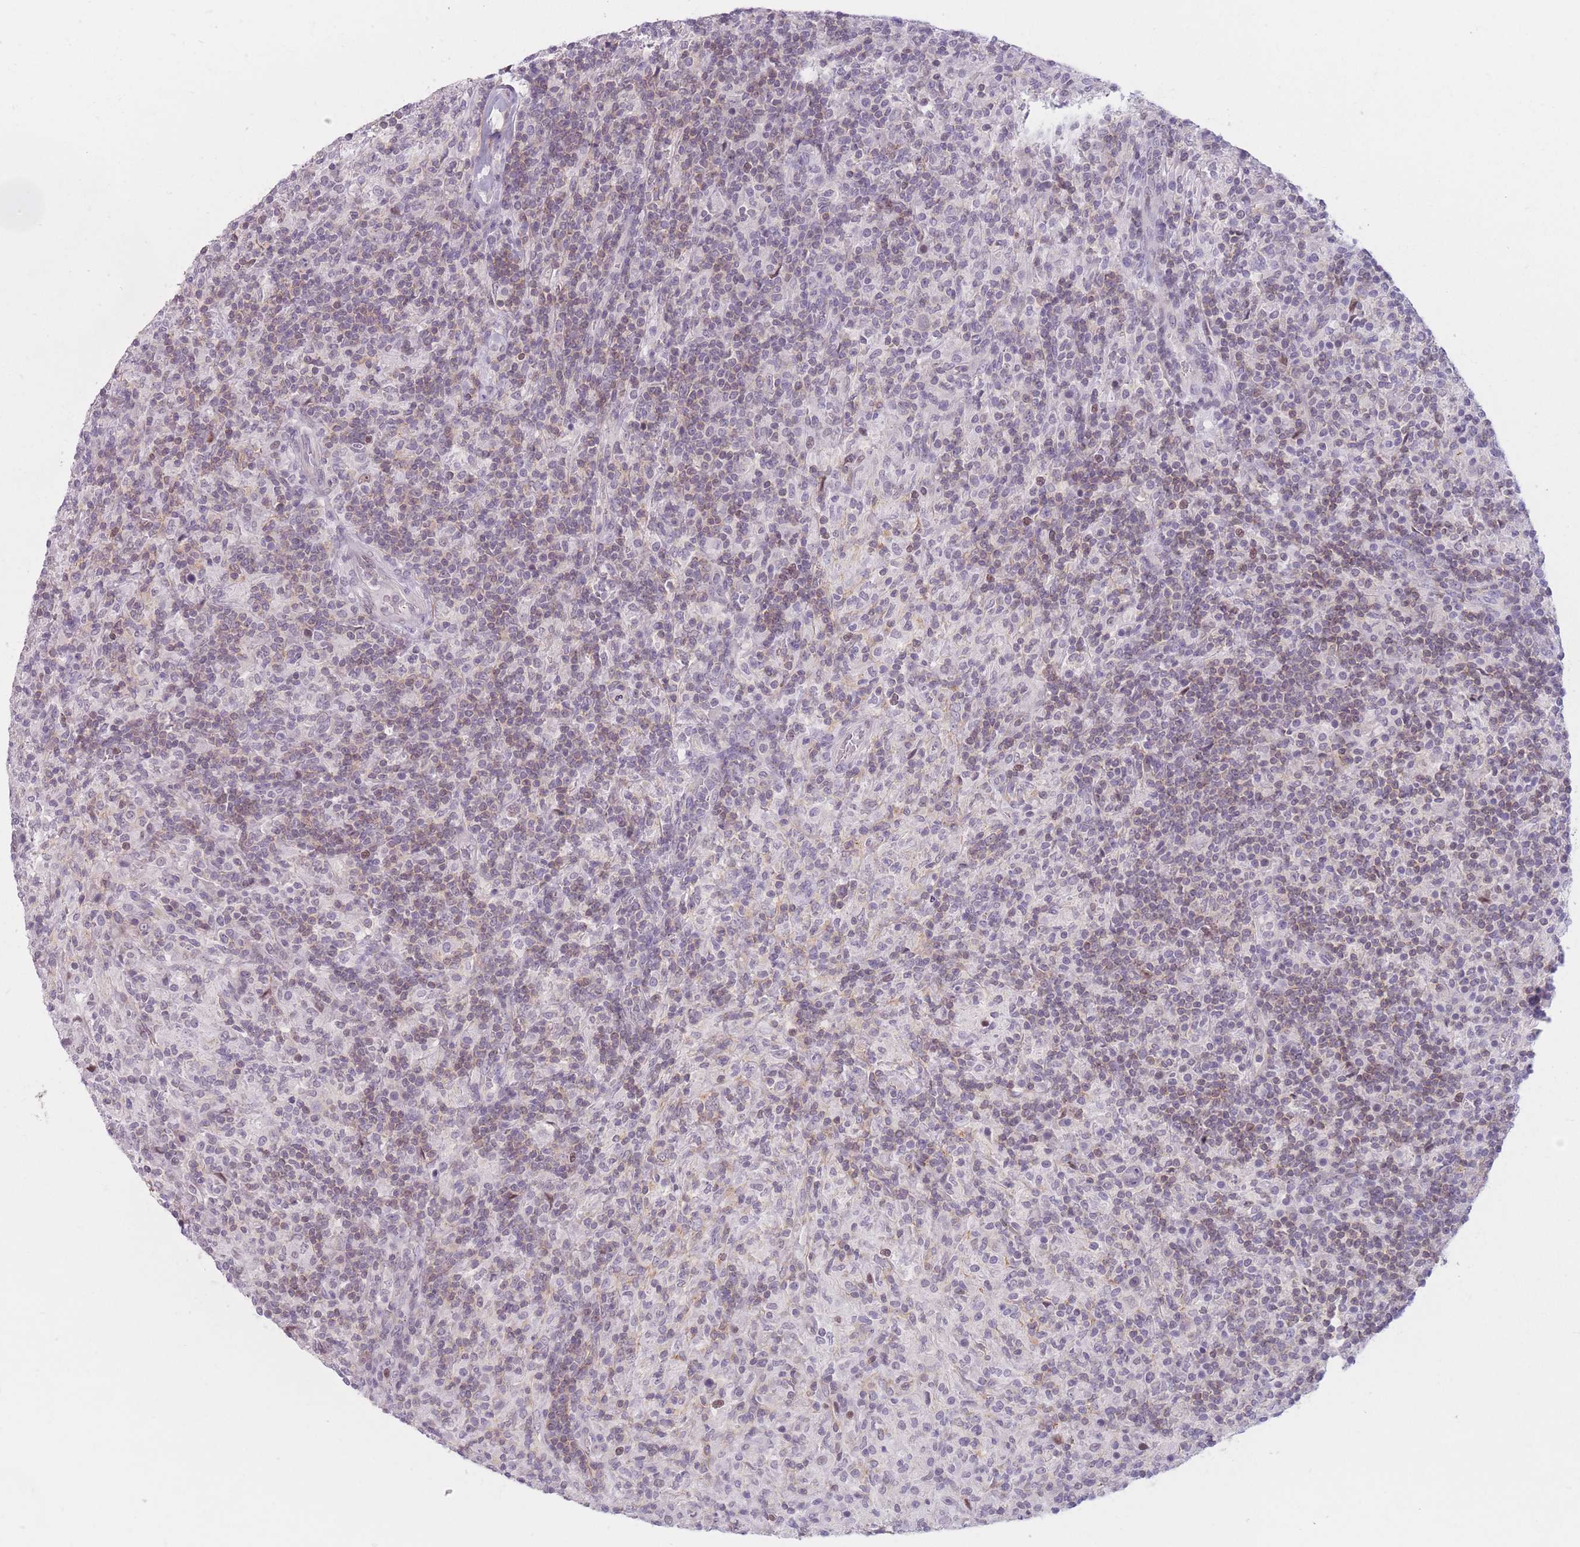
{"staining": {"intensity": "negative", "quantity": "none", "location": "none"}, "tissue": "lymphoma", "cell_type": "Tumor cells", "image_type": "cancer", "snomed": [{"axis": "morphology", "description": "Hodgkin's disease, NOS"}, {"axis": "topography", "description": "Lymph node"}], "caption": "Hodgkin's disease stained for a protein using IHC exhibits no expression tumor cells.", "gene": "ZNF439", "patient": {"sex": "male", "age": 70}}